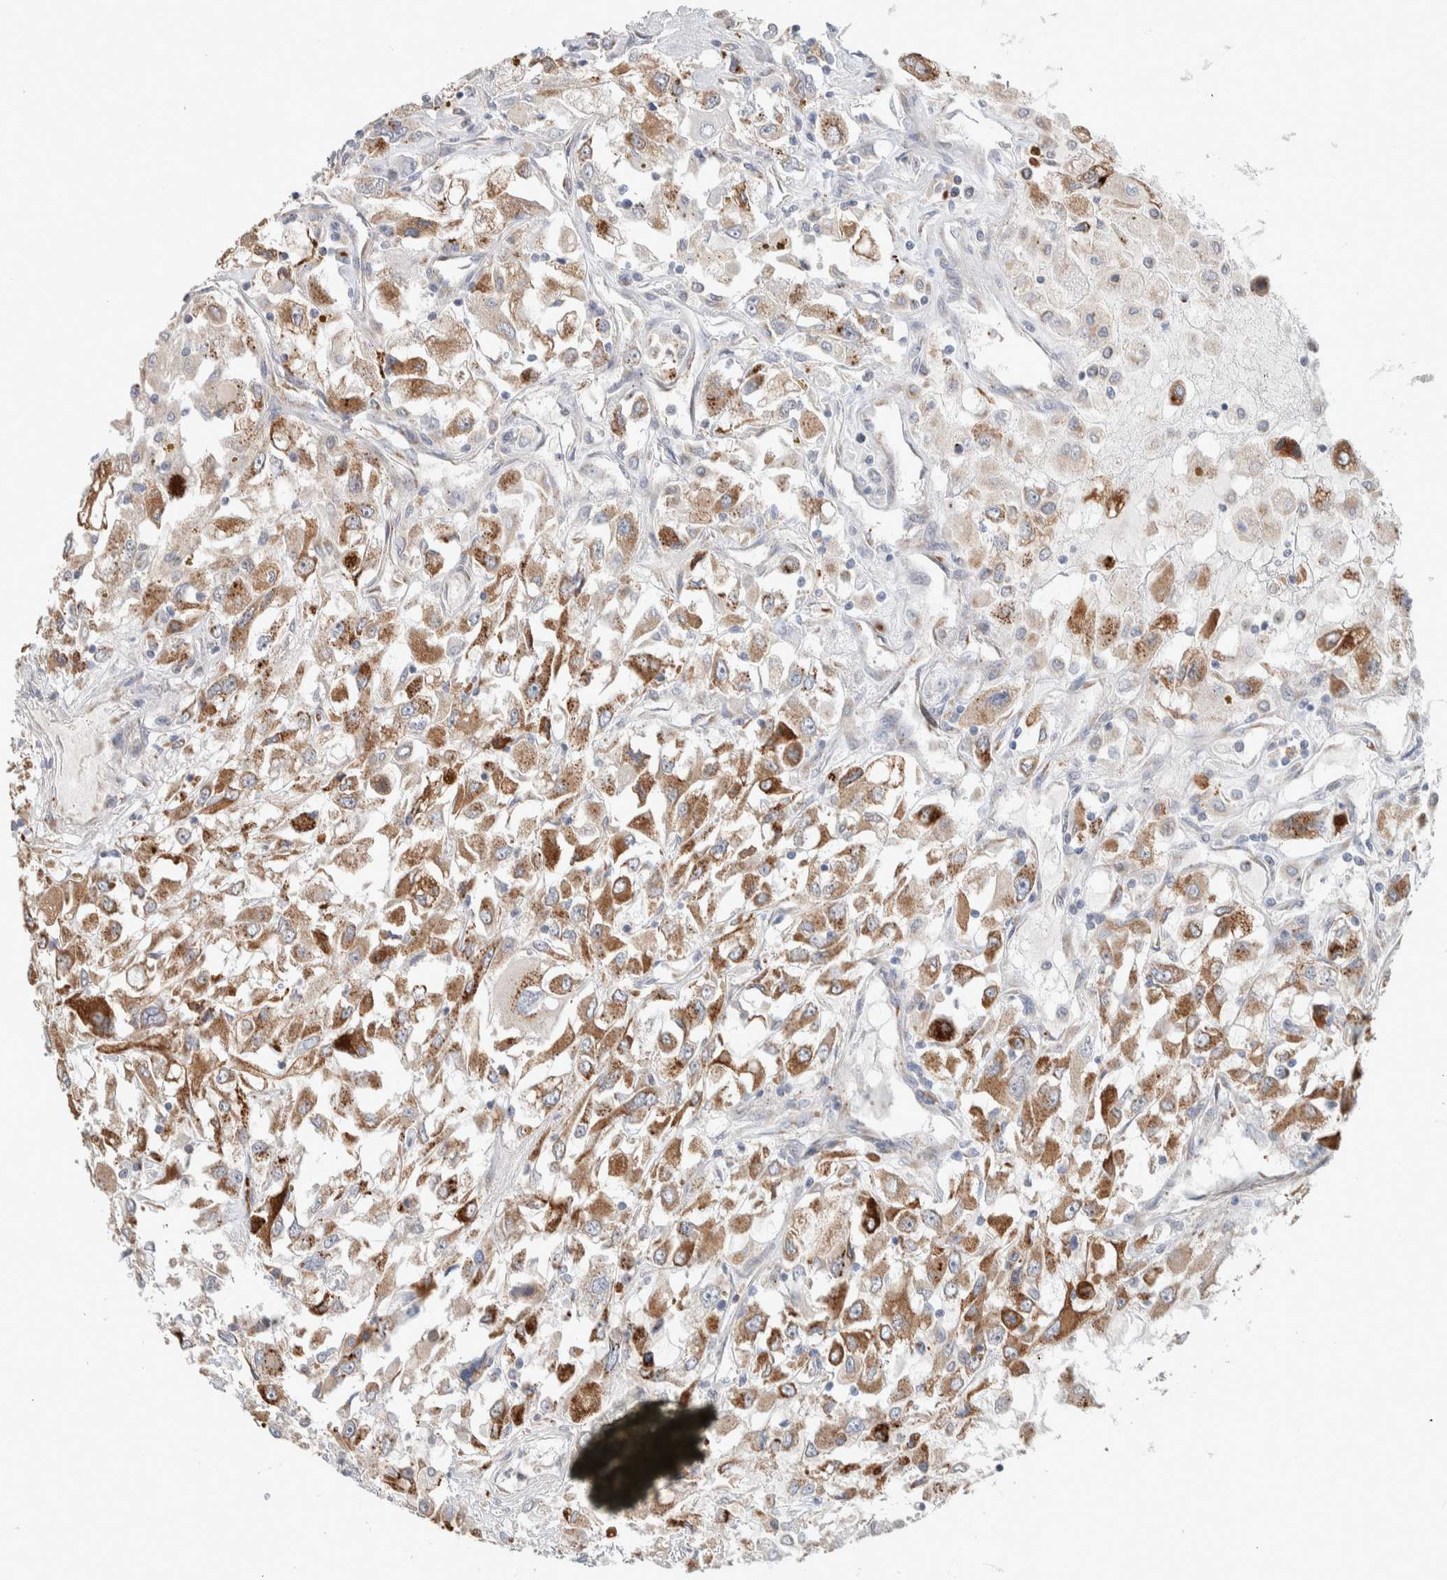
{"staining": {"intensity": "moderate", "quantity": ">75%", "location": "cytoplasmic/membranous"}, "tissue": "renal cancer", "cell_type": "Tumor cells", "image_type": "cancer", "snomed": [{"axis": "morphology", "description": "Adenocarcinoma, NOS"}, {"axis": "topography", "description": "Kidney"}], "caption": "Immunohistochemistry photomicrograph of neoplastic tissue: human adenocarcinoma (renal) stained using IHC reveals medium levels of moderate protein expression localized specifically in the cytoplasmic/membranous of tumor cells, appearing as a cytoplasmic/membranous brown color.", "gene": "SLC38A10", "patient": {"sex": "female", "age": 52}}